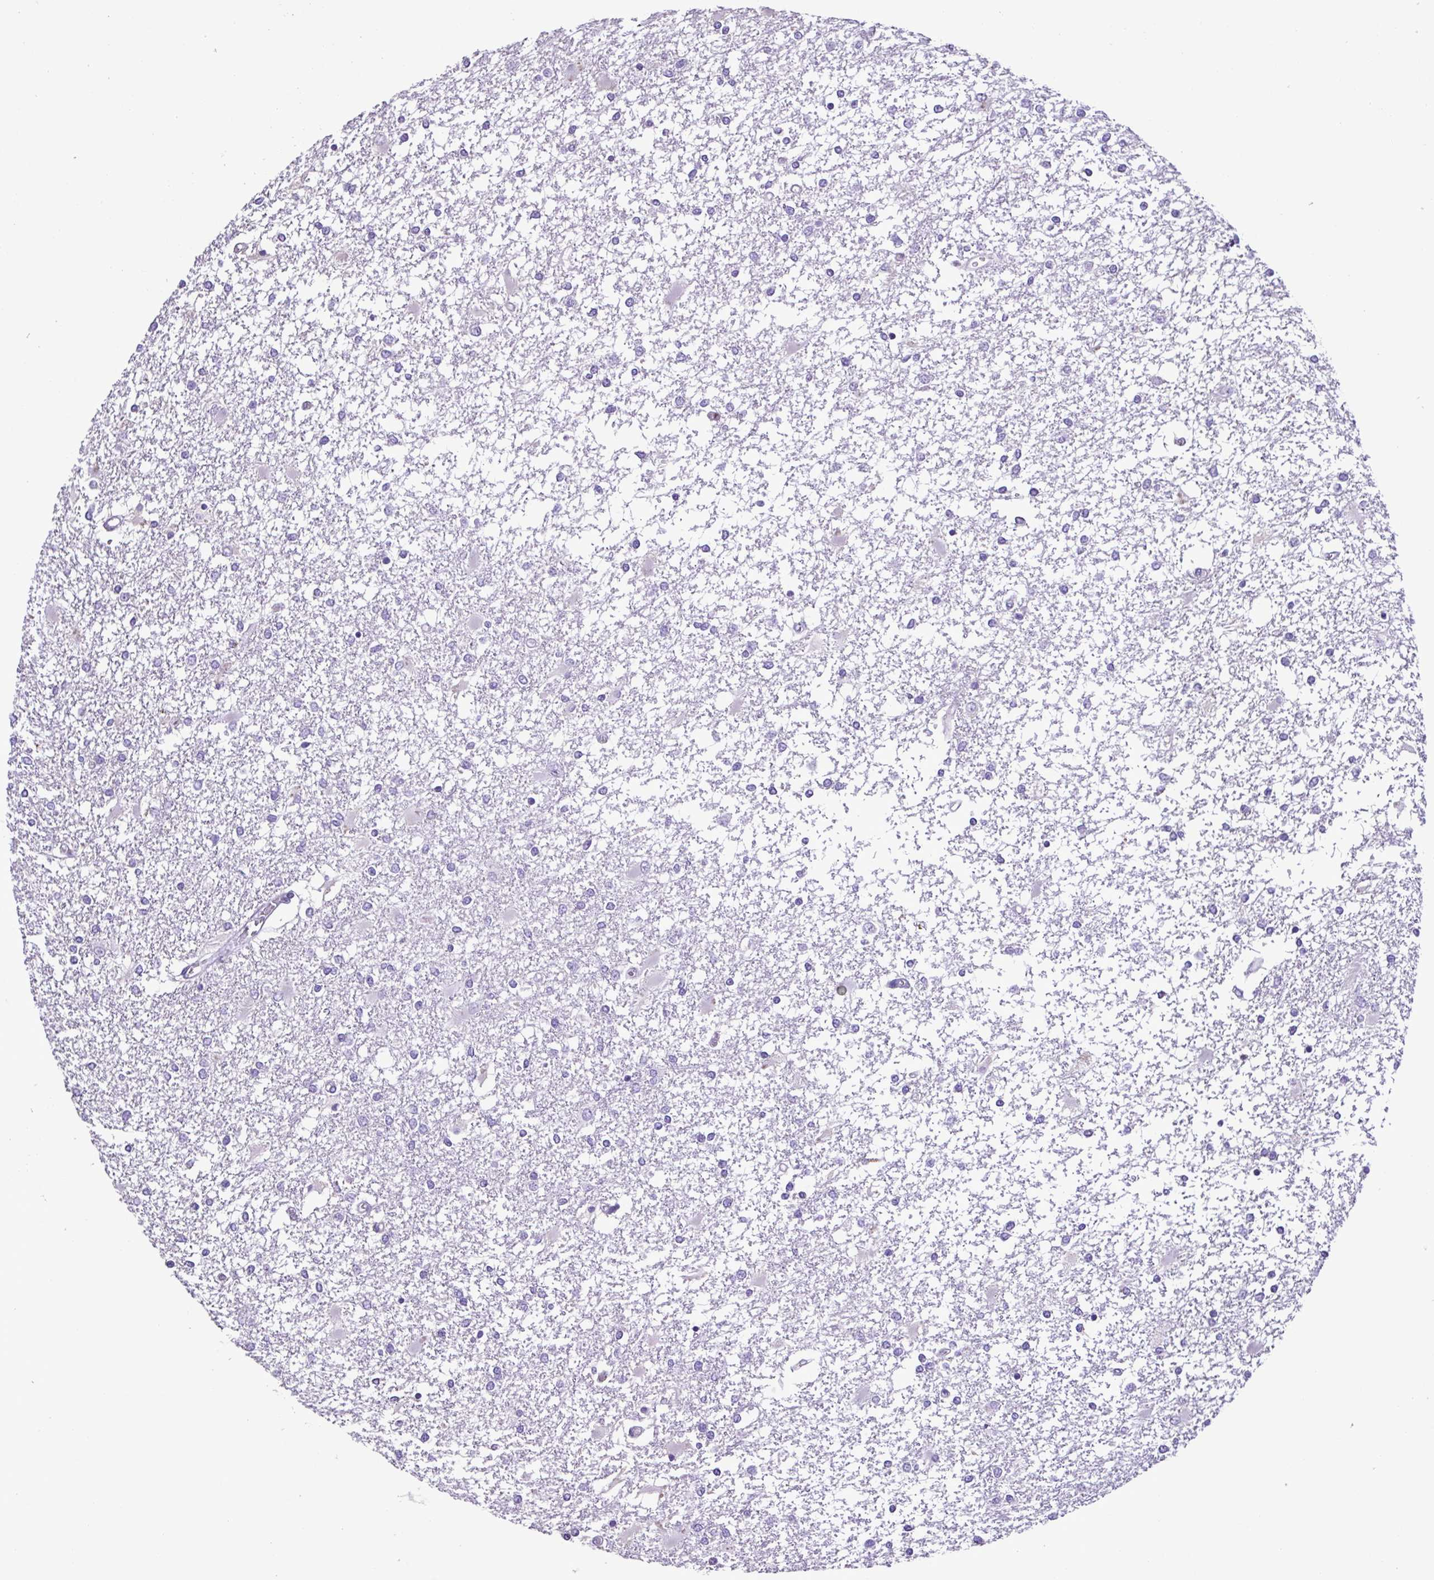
{"staining": {"intensity": "negative", "quantity": "none", "location": "none"}, "tissue": "glioma", "cell_type": "Tumor cells", "image_type": "cancer", "snomed": [{"axis": "morphology", "description": "Glioma, malignant, High grade"}, {"axis": "topography", "description": "Cerebral cortex"}], "caption": "There is no significant staining in tumor cells of malignant glioma (high-grade).", "gene": "PLA2G4E", "patient": {"sex": "male", "age": 79}}